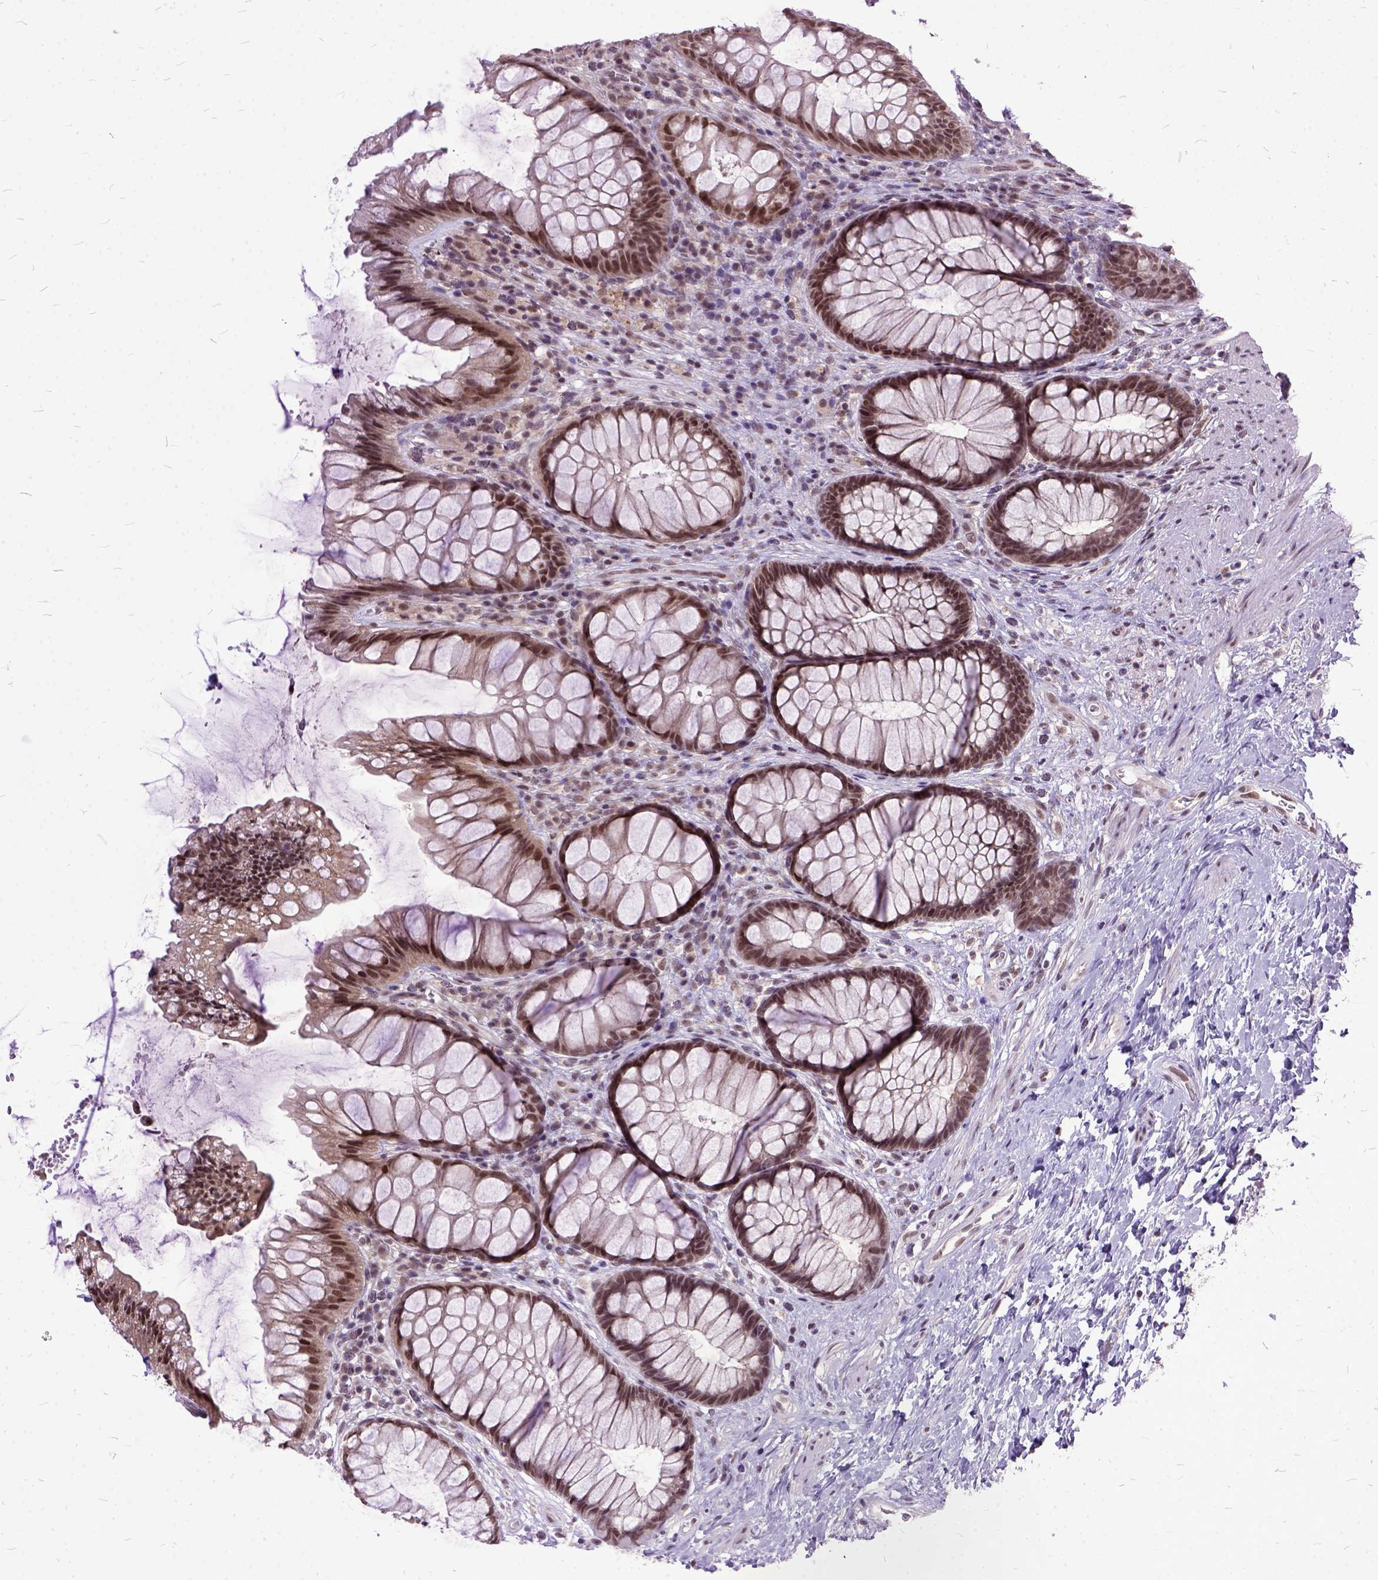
{"staining": {"intensity": "moderate", "quantity": ">75%", "location": "nuclear"}, "tissue": "rectum", "cell_type": "Glandular cells", "image_type": "normal", "snomed": [{"axis": "morphology", "description": "Normal tissue, NOS"}, {"axis": "topography", "description": "Smooth muscle"}, {"axis": "topography", "description": "Rectum"}], "caption": "This micrograph displays immunohistochemistry staining of normal human rectum, with medium moderate nuclear staining in about >75% of glandular cells.", "gene": "ORC5", "patient": {"sex": "male", "age": 53}}